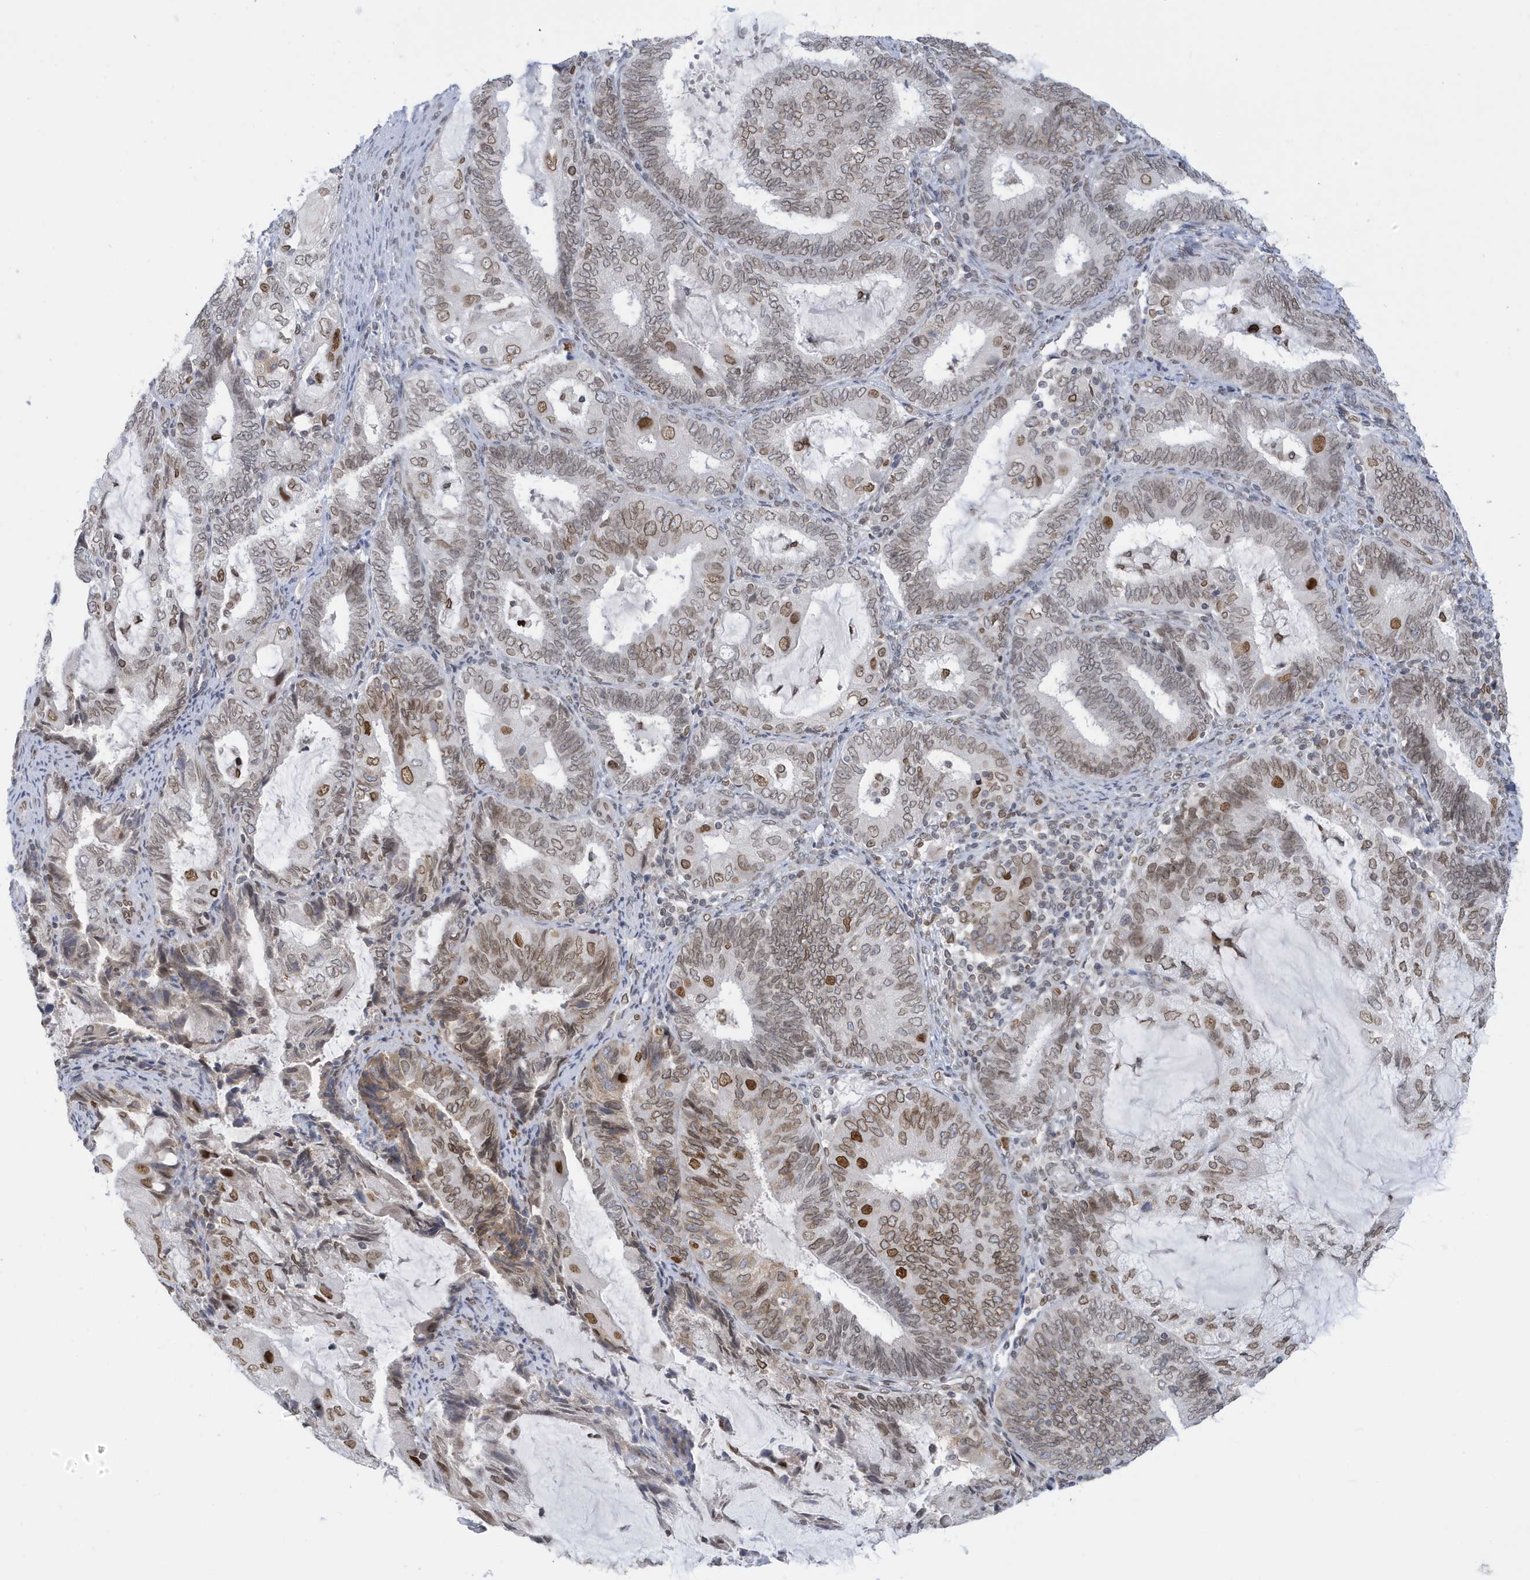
{"staining": {"intensity": "moderate", "quantity": "25%-75%", "location": "cytoplasmic/membranous,nuclear"}, "tissue": "endometrial cancer", "cell_type": "Tumor cells", "image_type": "cancer", "snomed": [{"axis": "morphology", "description": "Adenocarcinoma, NOS"}, {"axis": "topography", "description": "Endometrium"}], "caption": "A brown stain labels moderate cytoplasmic/membranous and nuclear expression of a protein in human endometrial cancer (adenocarcinoma) tumor cells. (IHC, brightfield microscopy, high magnification).", "gene": "PCYT1A", "patient": {"sex": "female", "age": 81}}